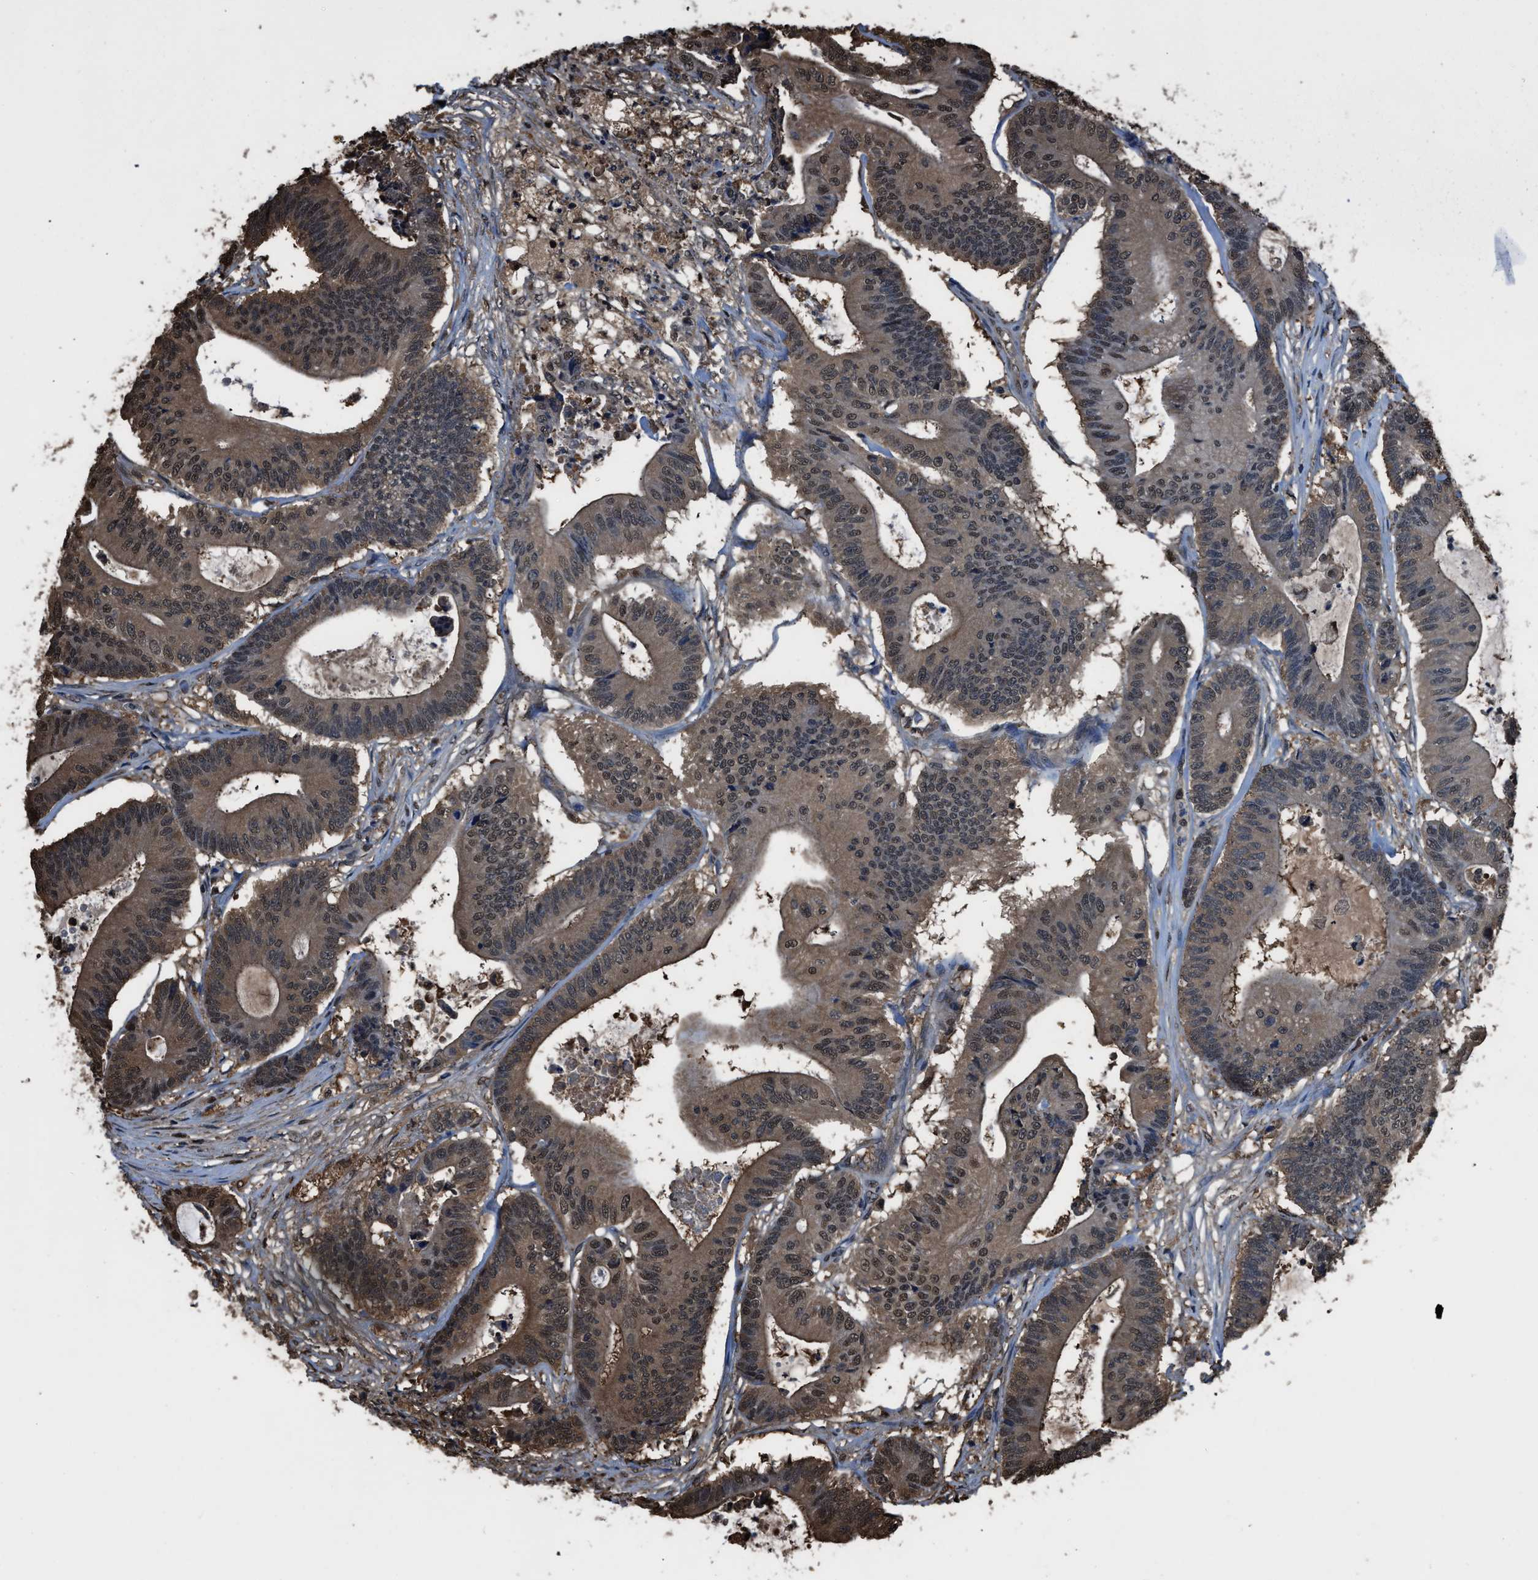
{"staining": {"intensity": "moderate", "quantity": ">75%", "location": "cytoplasmic/membranous,nuclear"}, "tissue": "colorectal cancer", "cell_type": "Tumor cells", "image_type": "cancer", "snomed": [{"axis": "morphology", "description": "Adenocarcinoma, NOS"}, {"axis": "topography", "description": "Colon"}], "caption": "IHC image of neoplastic tissue: colorectal cancer stained using immunohistochemistry shows medium levels of moderate protein expression localized specifically in the cytoplasmic/membranous and nuclear of tumor cells, appearing as a cytoplasmic/membranous and nuclear brown color.", "gene": "FNTA", "patient": {"sex": "female", "age": 84}}